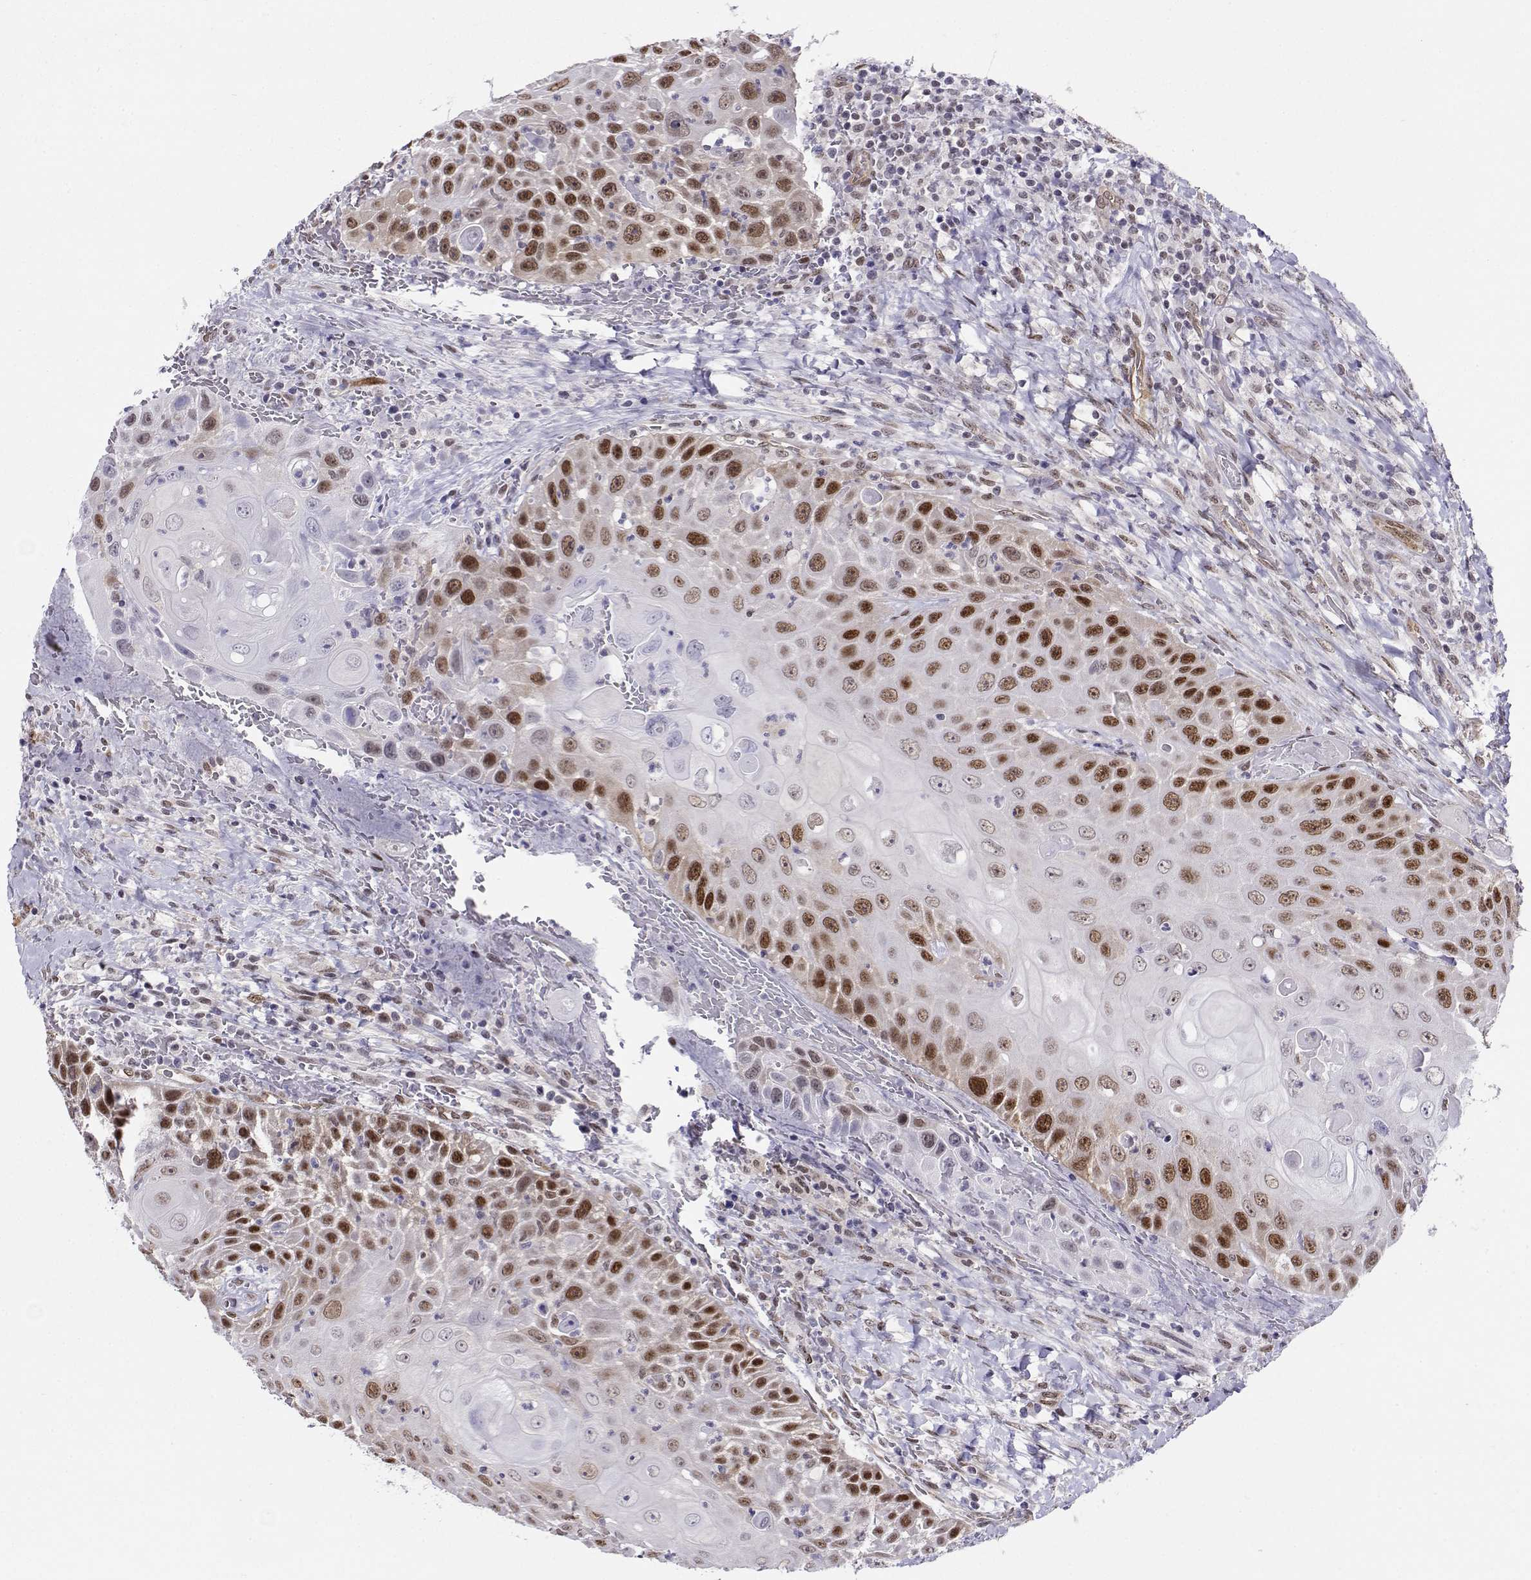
{"staining": {"intensity": "strong", "quantity": "25%-75%", "location": "nuclear"}, "tissue": "head and neck cancer", "cell_type": "Tumor cells", "image_type": "cancer", "snomed": [{"axis": "morphology", "description": "Squamous cell carcinoma, NOS"}, {"axis": "topography", "description": "Head-Neck"}], "caption": "An image of head and neck squamous cell carcinoma stained for a protein reveals strong nuclear brown staining in tumor cells. (DAB = brown stain, brightfield microscopy at high magnification).", "gene": "ERF", "patient": {"sex": "male", "age": 69}}